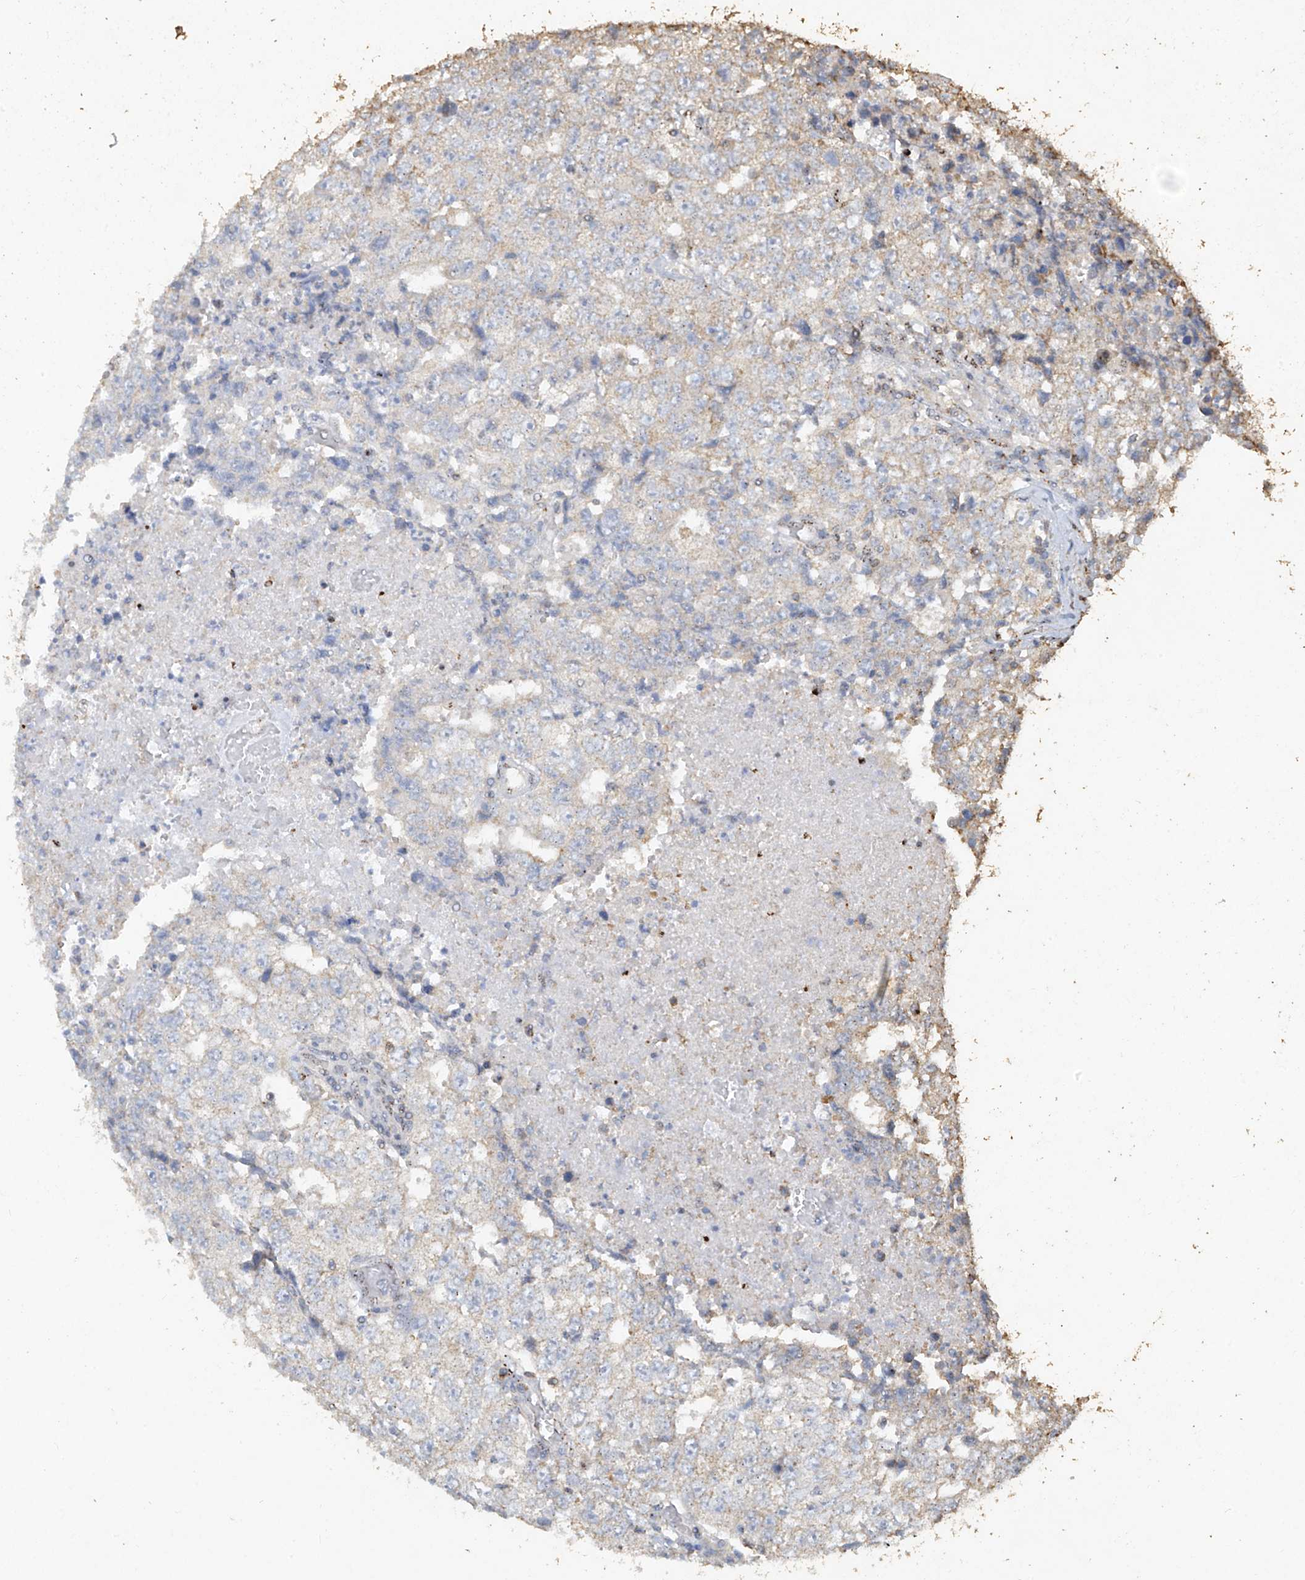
{"staining": {"intensity": "negative", "quantity": "none", "location": "none"}, "tissue": "testis cancer", "cell_type": "Tumor cells", "image_type": "cancer", "snomed": [{"axis": "morphology", "description": "Necrosis, NOS"}, {"axis": "morphology", "description": "Carcinoma, Embryonal, NOS"}, {"axis": "topography", "description": "Testis"}], "caption": "Tumor cells show no significant staining in embryonal carcinoma (testis).", "gene": "ERBB3", "patient": {"sex": "male", "age": 19}}